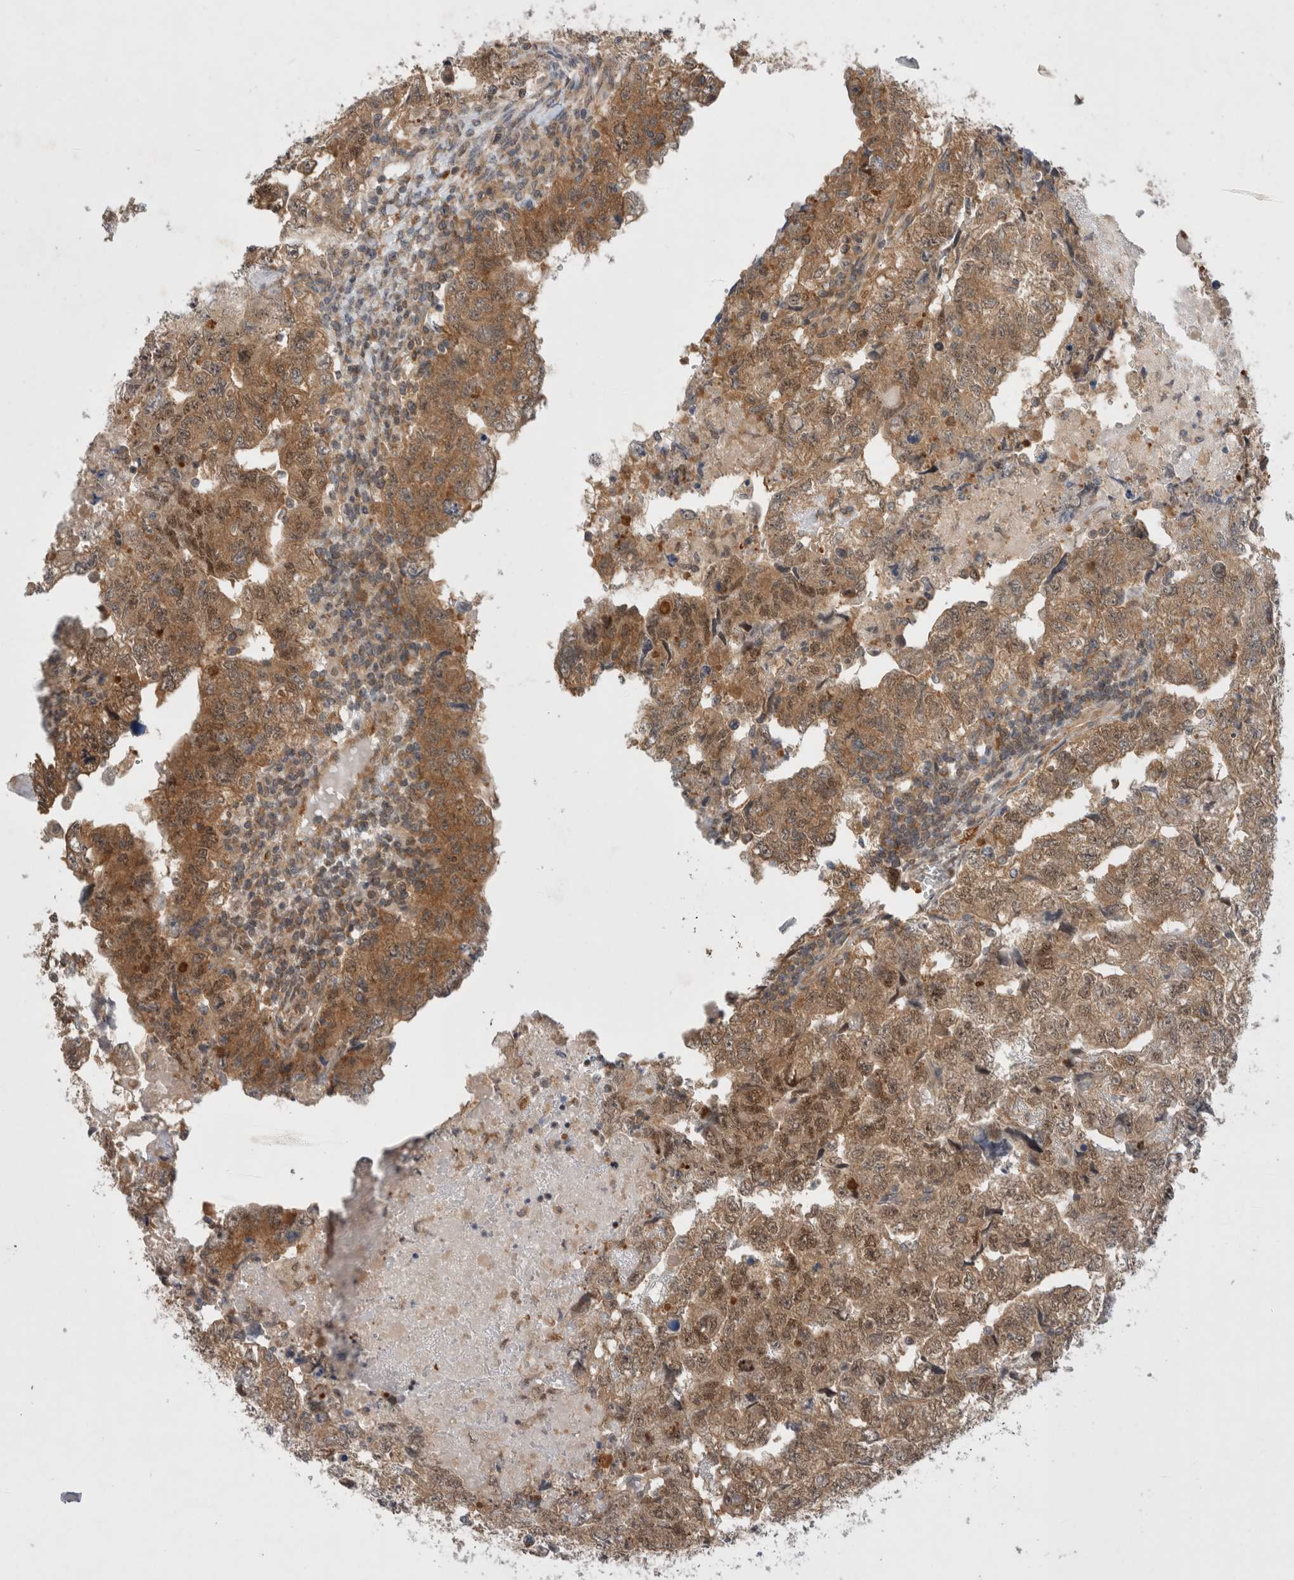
{"staining": {"intensity": "moderate", "quantity": ">75%", "location": "cytoplasmic/membranous,nuclear"}, "tissue": "testis cancer", "cell_type": "Tumor cells", "image_type": "cancer", "snomed": [{"axis": "morphology", "description": "Carcinoma, Embryonal, NOS"}, {"axis": "topography", "description": "Testis"}], "caption": "Immunohistochemical staining of testis embryonal carcinoma reveals moderate cytoplasmic/membranous and nuclear protein expression in about >75% of tumor cells.", "gene": "EIF3E", "patient": {"sex": "male", "age": 36}}